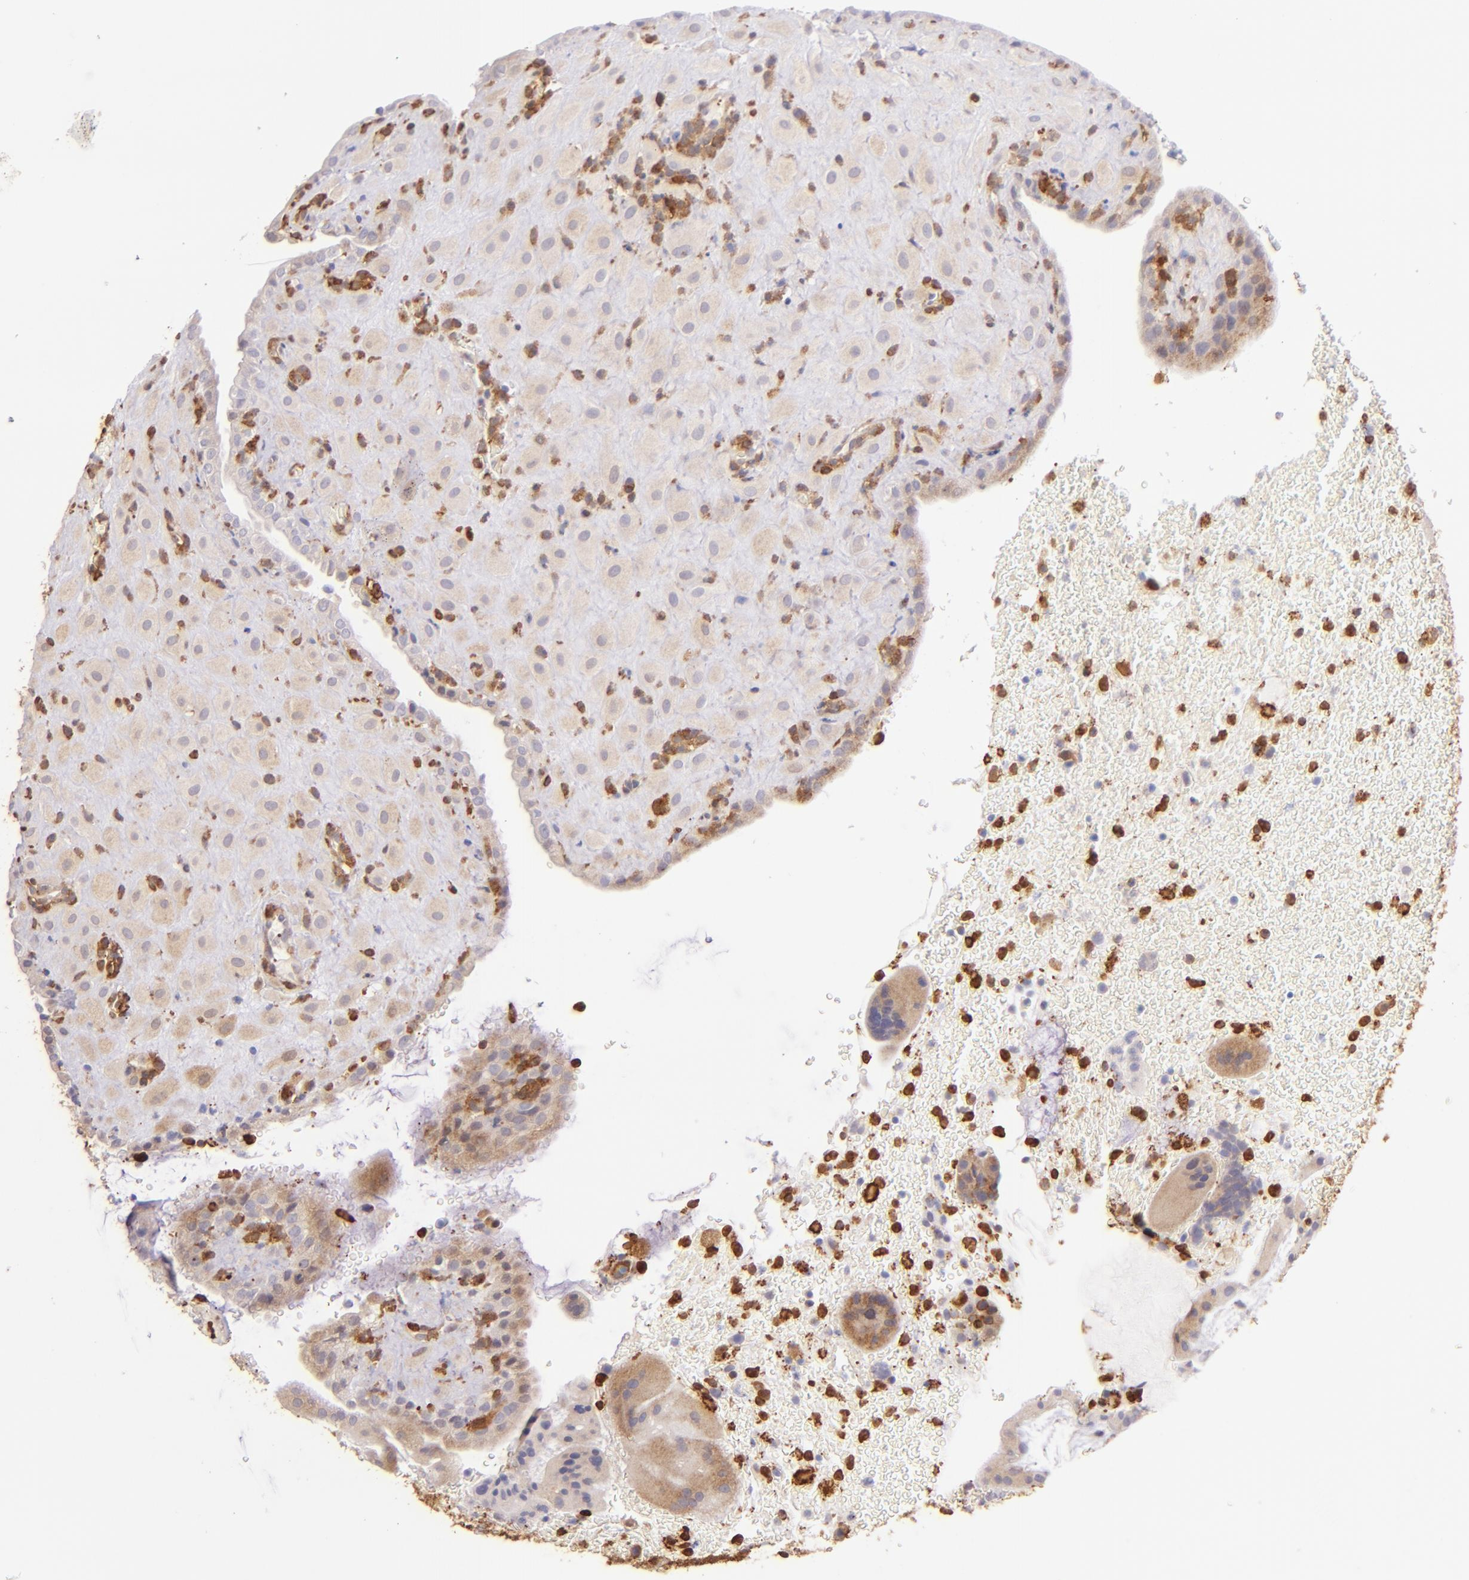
{"staining": {"intensity": "weak", "quantity": ">75%", "location": "cytoplasmic/membranous"}, "tissue": "placenta", "cell_type": "Decidual cells", "image_type": "normal", "snomed": [{"axis": "morphology", "description": "Normal tissue, NOS"}, {"axis": "topography", "description": "Placenta"}], "caption": "This is a photomicrograph of immunohistochemistry staining of benign placenta, which shows weak staining in the cytoplasmic/membranous of decidual cells.", "gene": "BTK", "patient": {"sex": "female", "age": 19}}